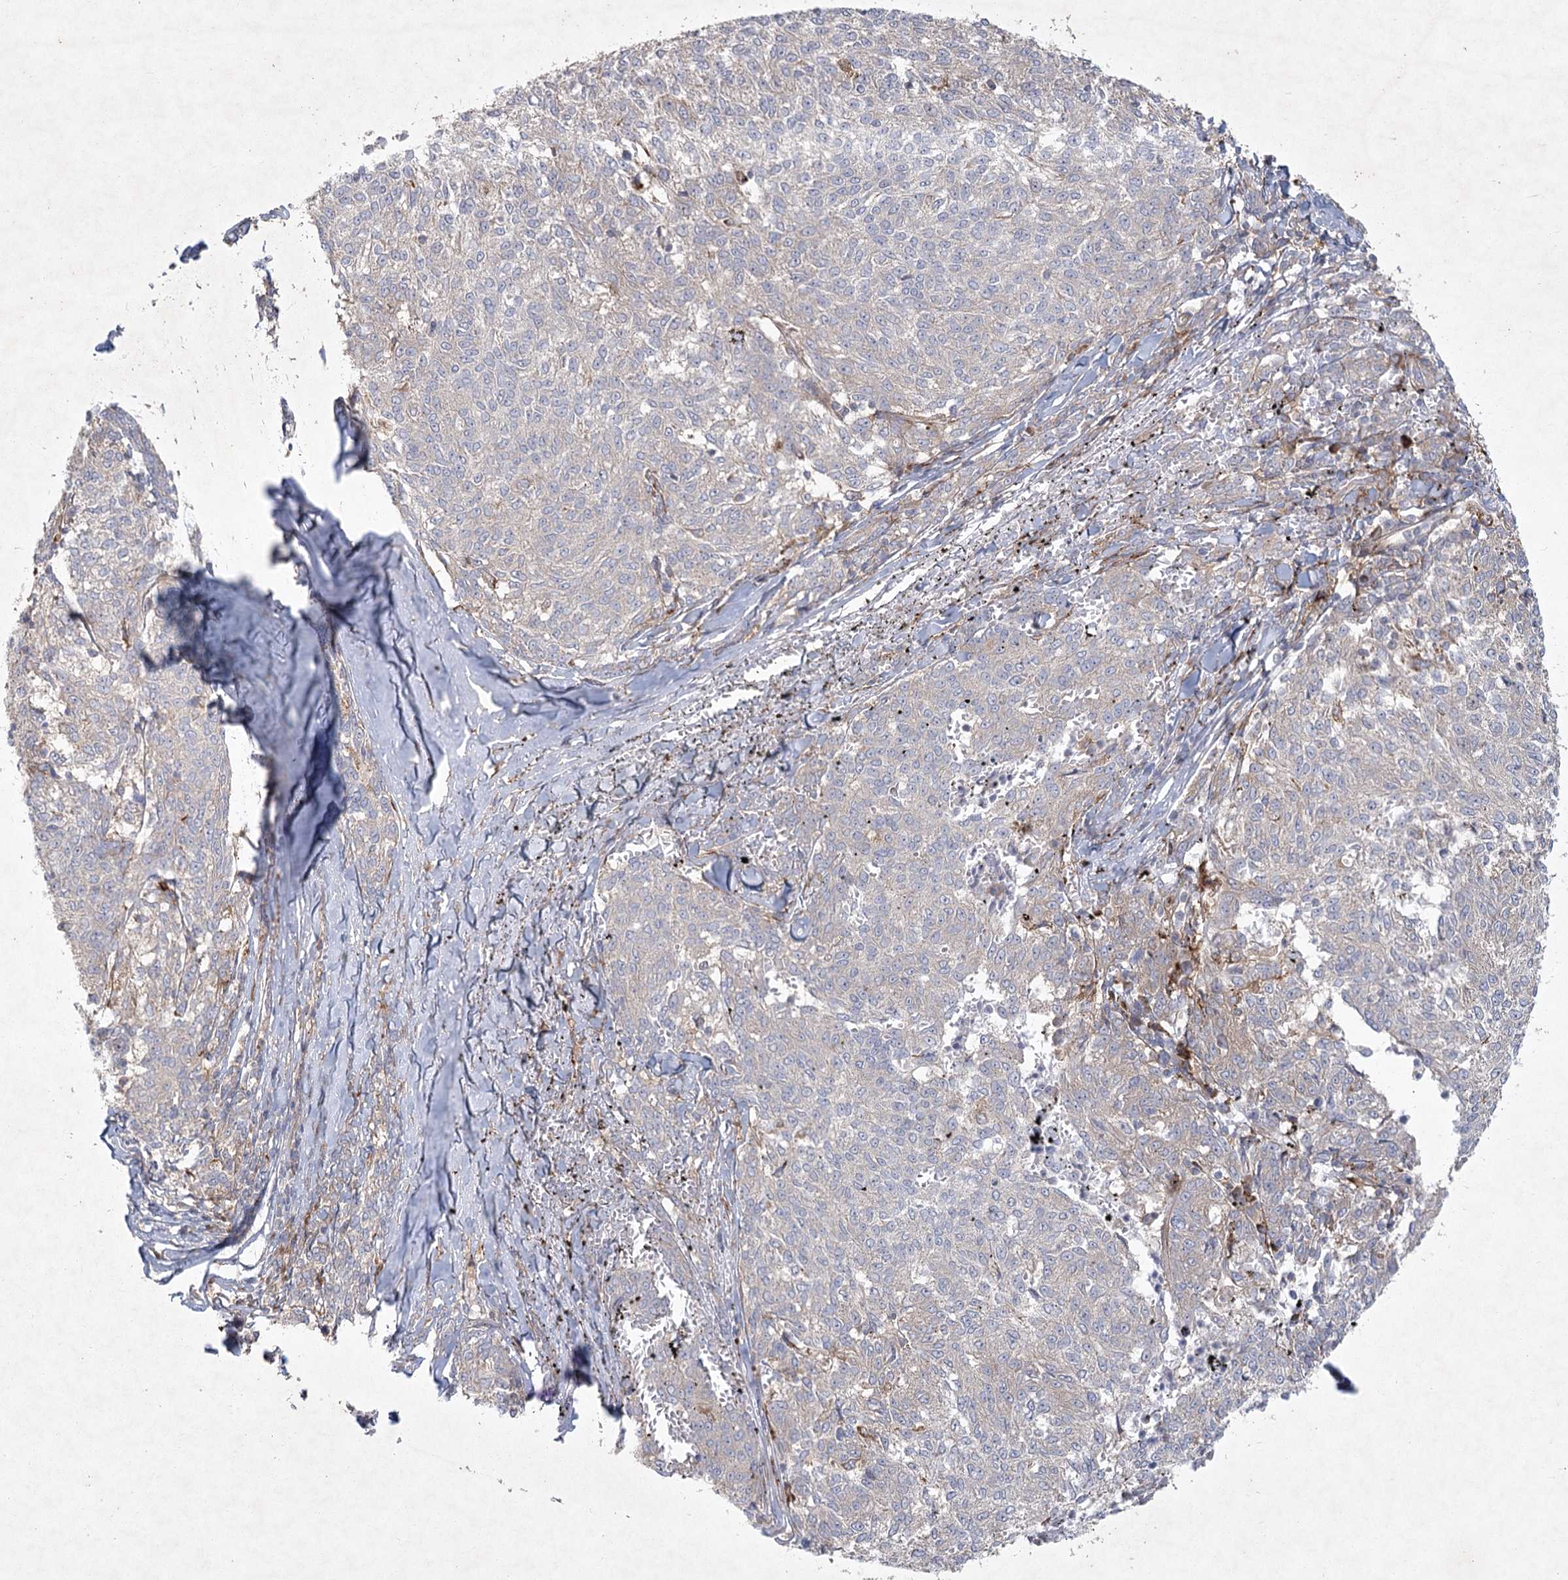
{"staining": {"intensity": "negative", "quantity": "none", "location": "none"}, "tissue": "melanoma", "cell_type": "Tumor cells", "image_type": "cancer", "snomed": [{"axis": "morphology", "description": "Malignant melanoma, NOS"}, {"axis": "topography", "description": "Skin"}], "caption": "DAB immunohistochemical staining of human melanoma demonstrates no significant positivity in tumor cells.", "gene": "FAM110C", "patient": {"sex": "female", "age": 72}}